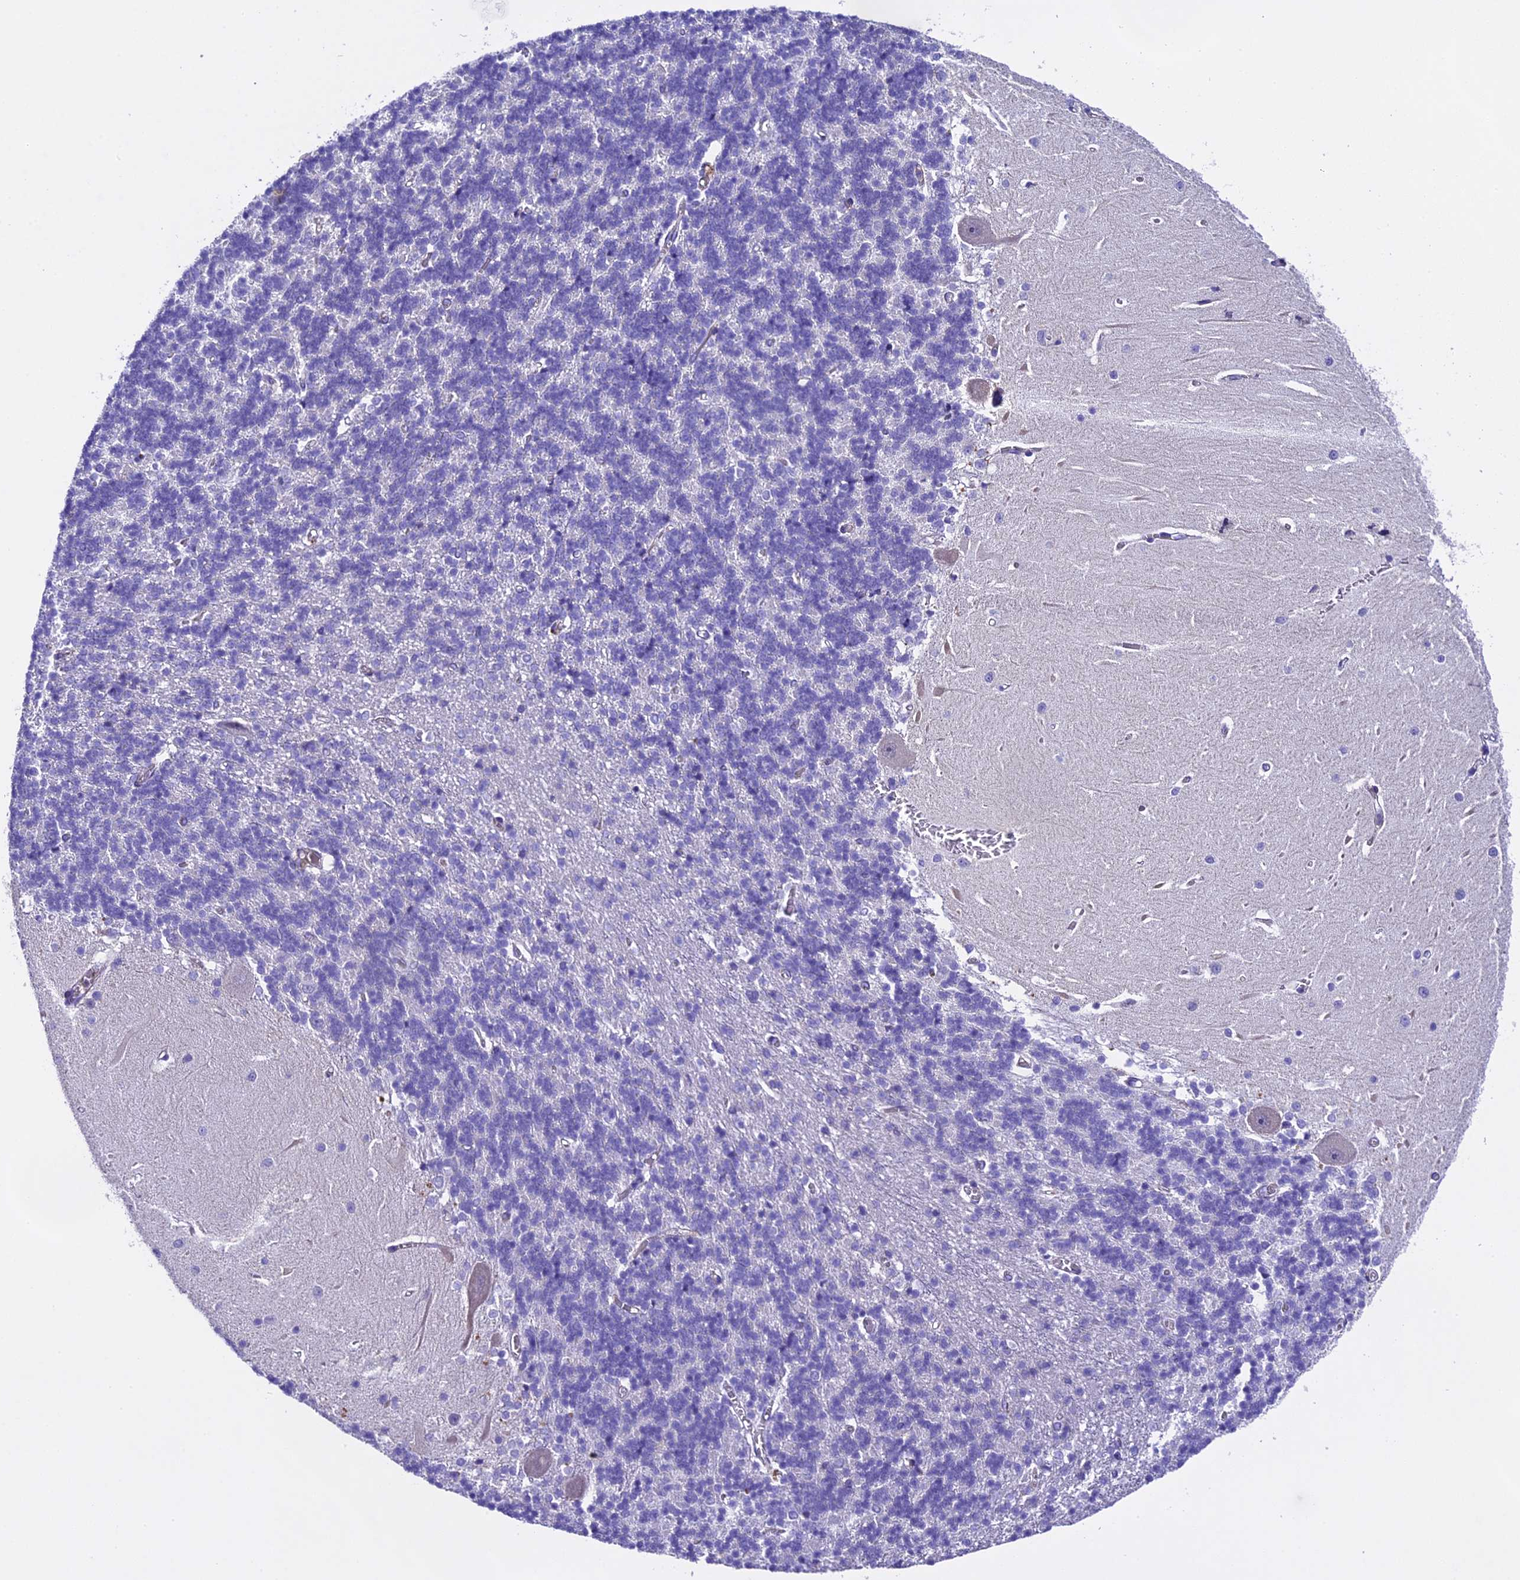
{"staining": {"intensity": "negative", "quantity": "none", "location": "none"}, "tissue": "cerebellum", "cell_type": "Cells in granular layer", "image_type": "normal", "snomed": [{"axis": "morphology", "description": "Normal tissue, NOS"}, {"axis": "topography", "description": "Cerebellum"}], "caption": "Immunohistochemistry (IHC) photomicrograph of benign cerebellum: human cerebellum stained with DAB displays no significant protein expression in cells in granular layer. (IHC, brightfield microscopy, high magnification).", "gene": "NOD2", "patient": {"sex": "male", "age": 37}}